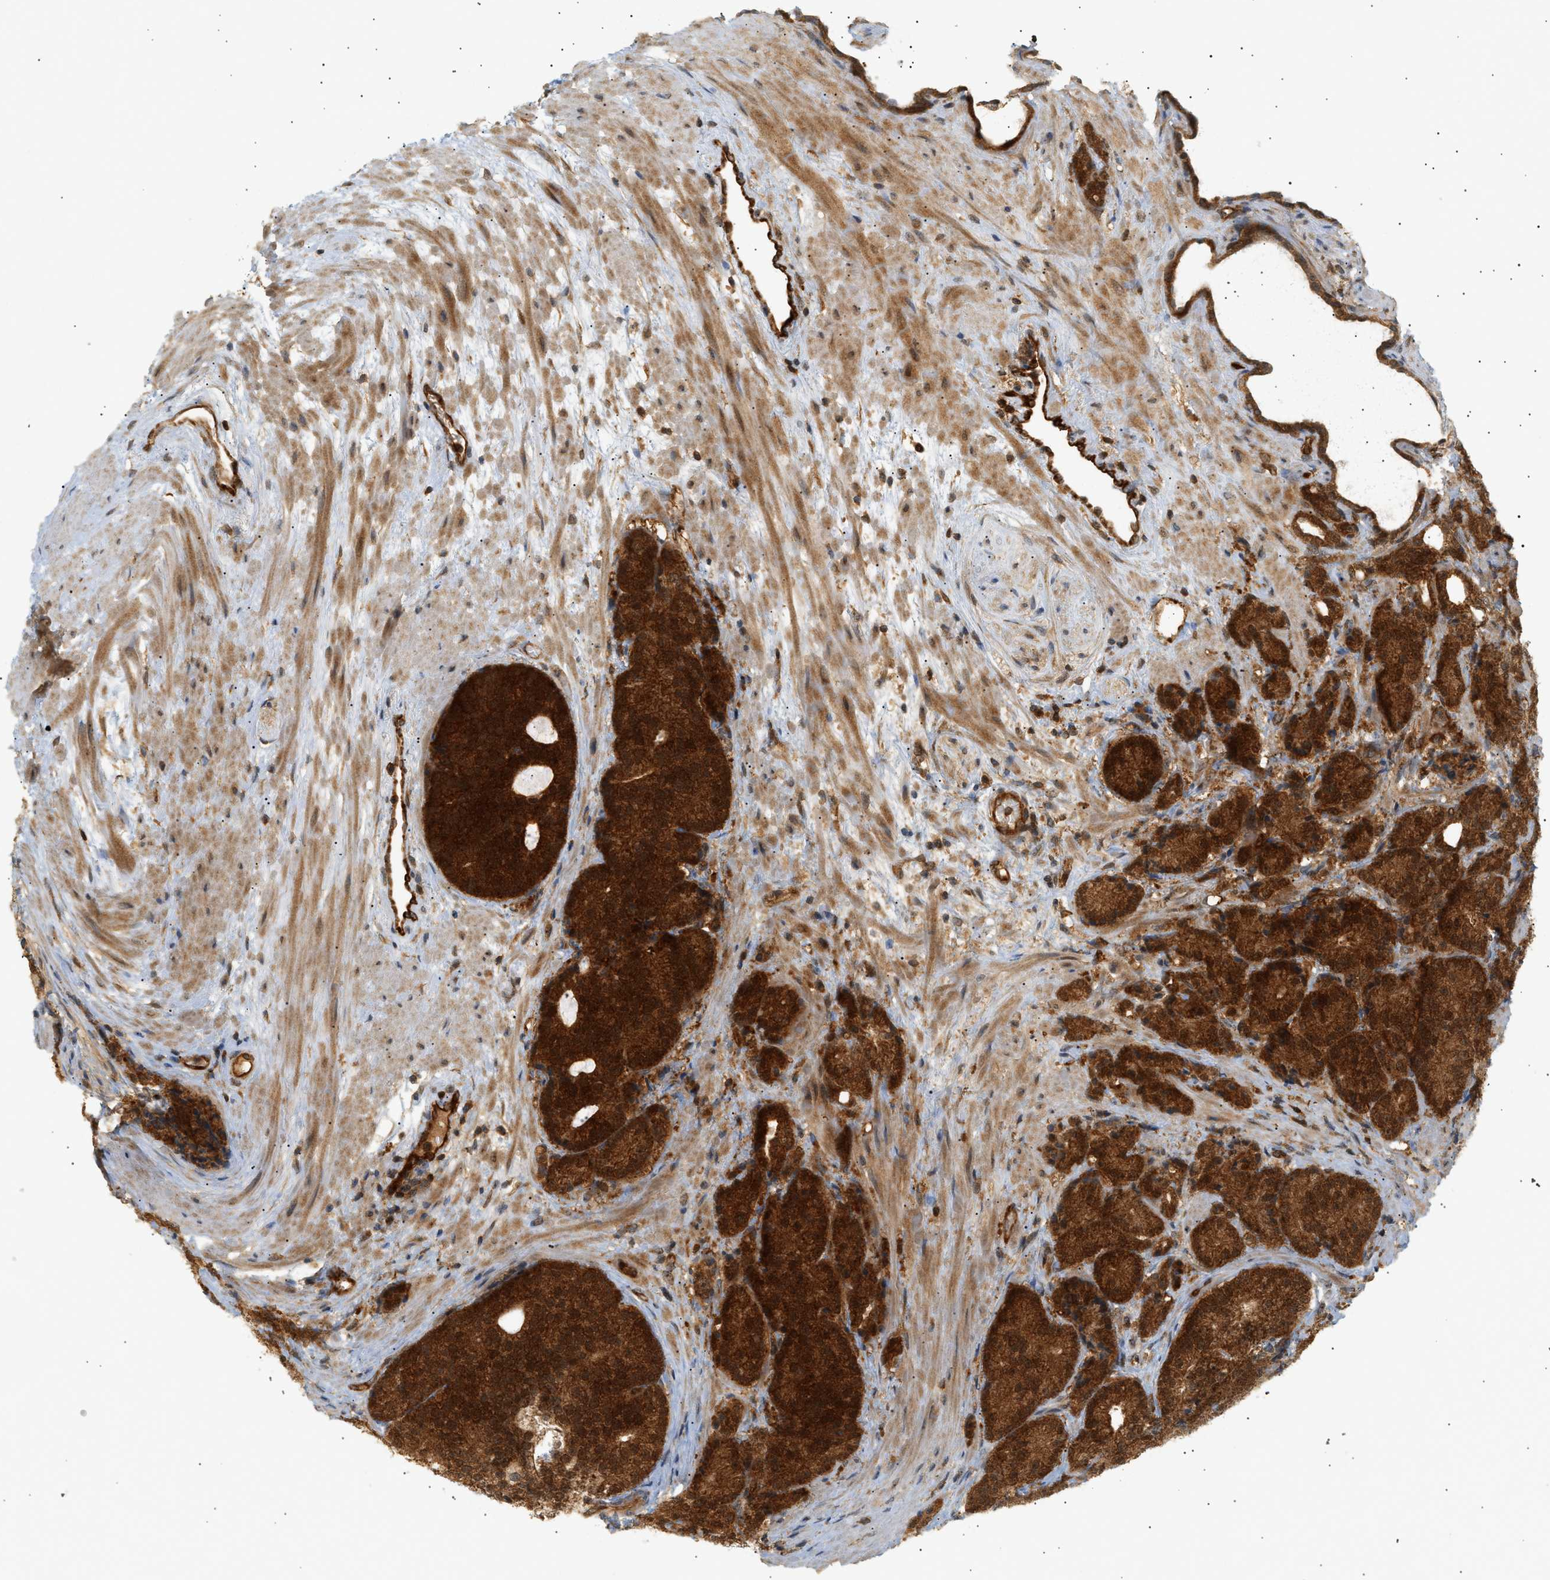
{"staining": {"intensity": "strong", "quantity": ">75%", "location": "cytoplasmic/membranous"}, "tissue": "prostate cancer", "cell_type": "Tumor cells", "image_type": "cancer", "snomed": [{"axis": "morphology", "description": "Adenocarcinoma, High grade"}, {"axis": "topography", "description": "Prostate"}], "caption": "IHC photomicrograph of neoplastic tissue: human prostate cancer stained using immunohistochemistry reveals high levels of strong protein expression localized specifically in the cytoplasmic/membranous of tumor cells, appearing as a cytoplasmic/membranous brown color.", "gene": "SHC1", "patient": {"sex": "male", "age": 61}}